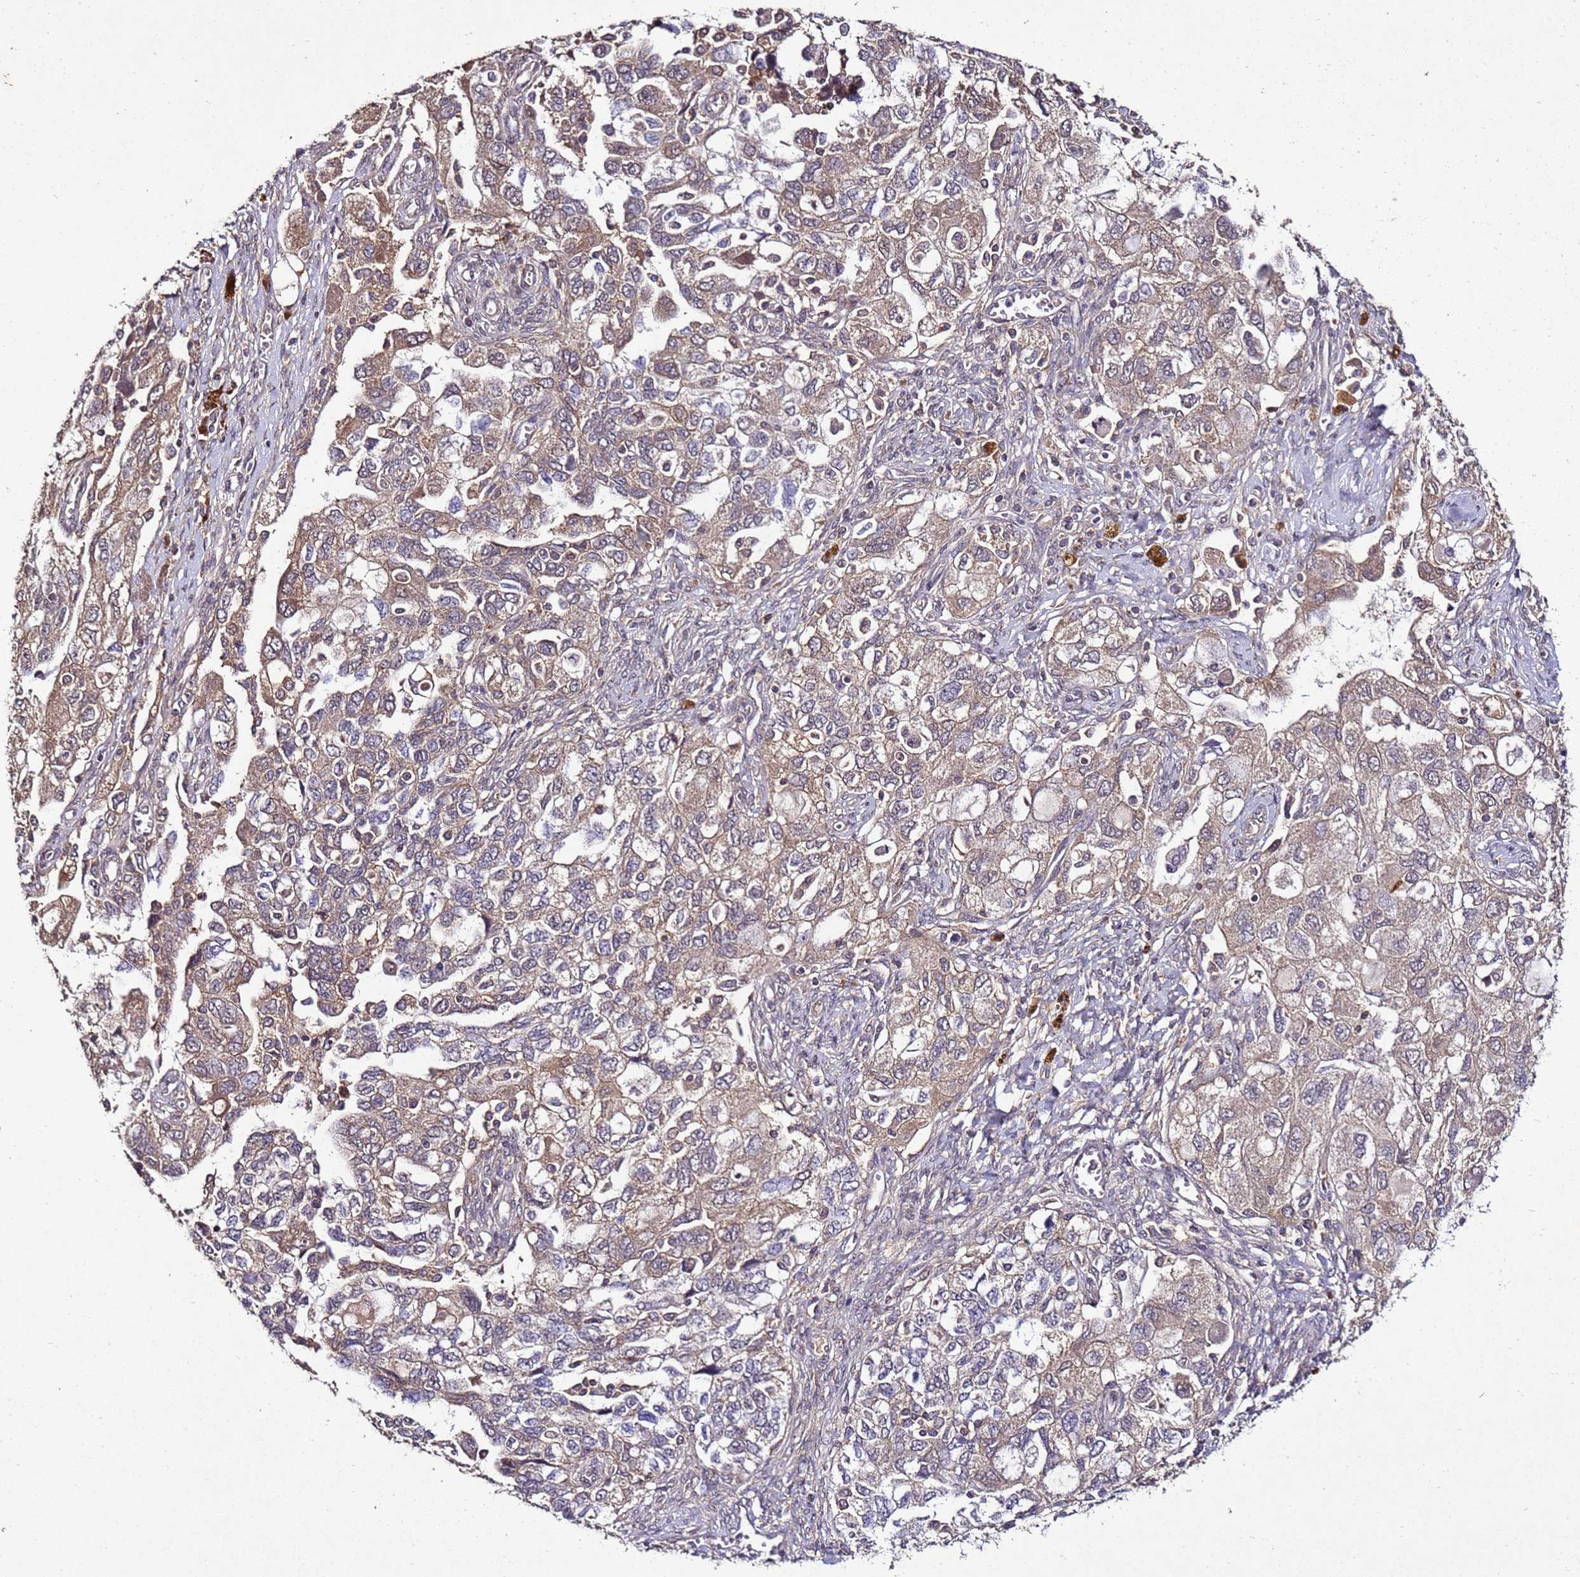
{"staining": {"intensity": "weak", "quantity": ">75%", "location": "cytoplasmic/membranous"}, "tissue": "ovarian cancer", "cell_type": "Tumor cells", "image_type": "cancer", "snomed": [{"axis": "morphology", "description": "Carcinoma, NOS"}, {"axis": "morphology", "description": "Cystadenocarcinoma, serous, NOS"}, {"axis": "topography", "description": "Ovary"}], "caption": "This histopathology image exhibits immunohistochemistry staining of human carcinoma (ovarian), with low weak cytoplasmic/membranous positivity in about >75% of tumor cells.", "gene": "ANKRD17", "patient": {"sex": "female", "age": 69}}